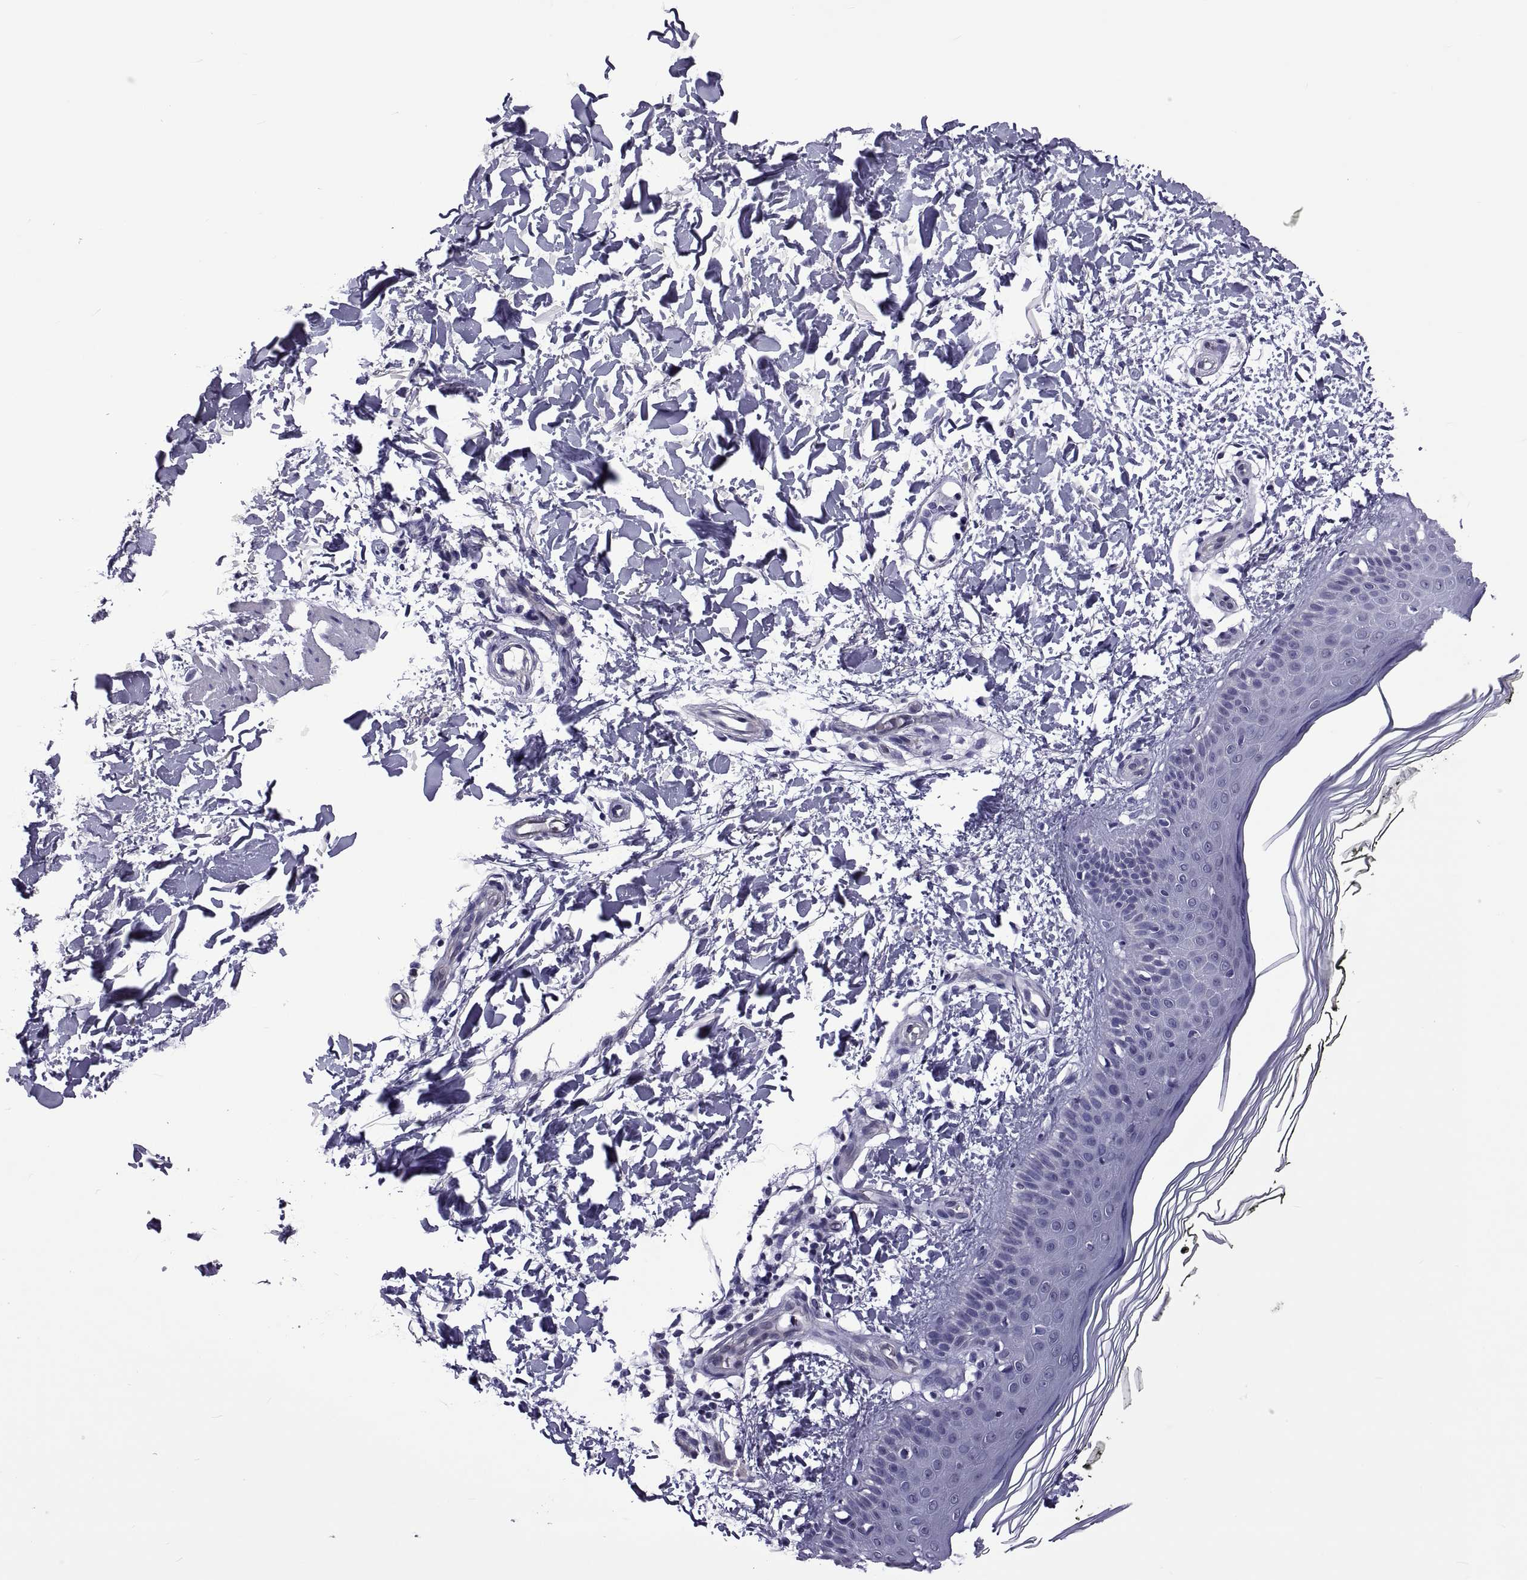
{"staining": {"intensity": "negative", "quantity": "none", "location": "none"}, "tissue": "skin", "cell_type": "Fibroblasts", "image_type": "normal", "snomed": [{"axis": "morphology", "description": "Normal tissue, NOS"}, {"axis": "topography", "description": "Skin"}], "caption": "The image reveals no significant positivity in fibroblasts of skin.", "gene": "LCN9", "patient": {"sex": "female", "age": 62}}